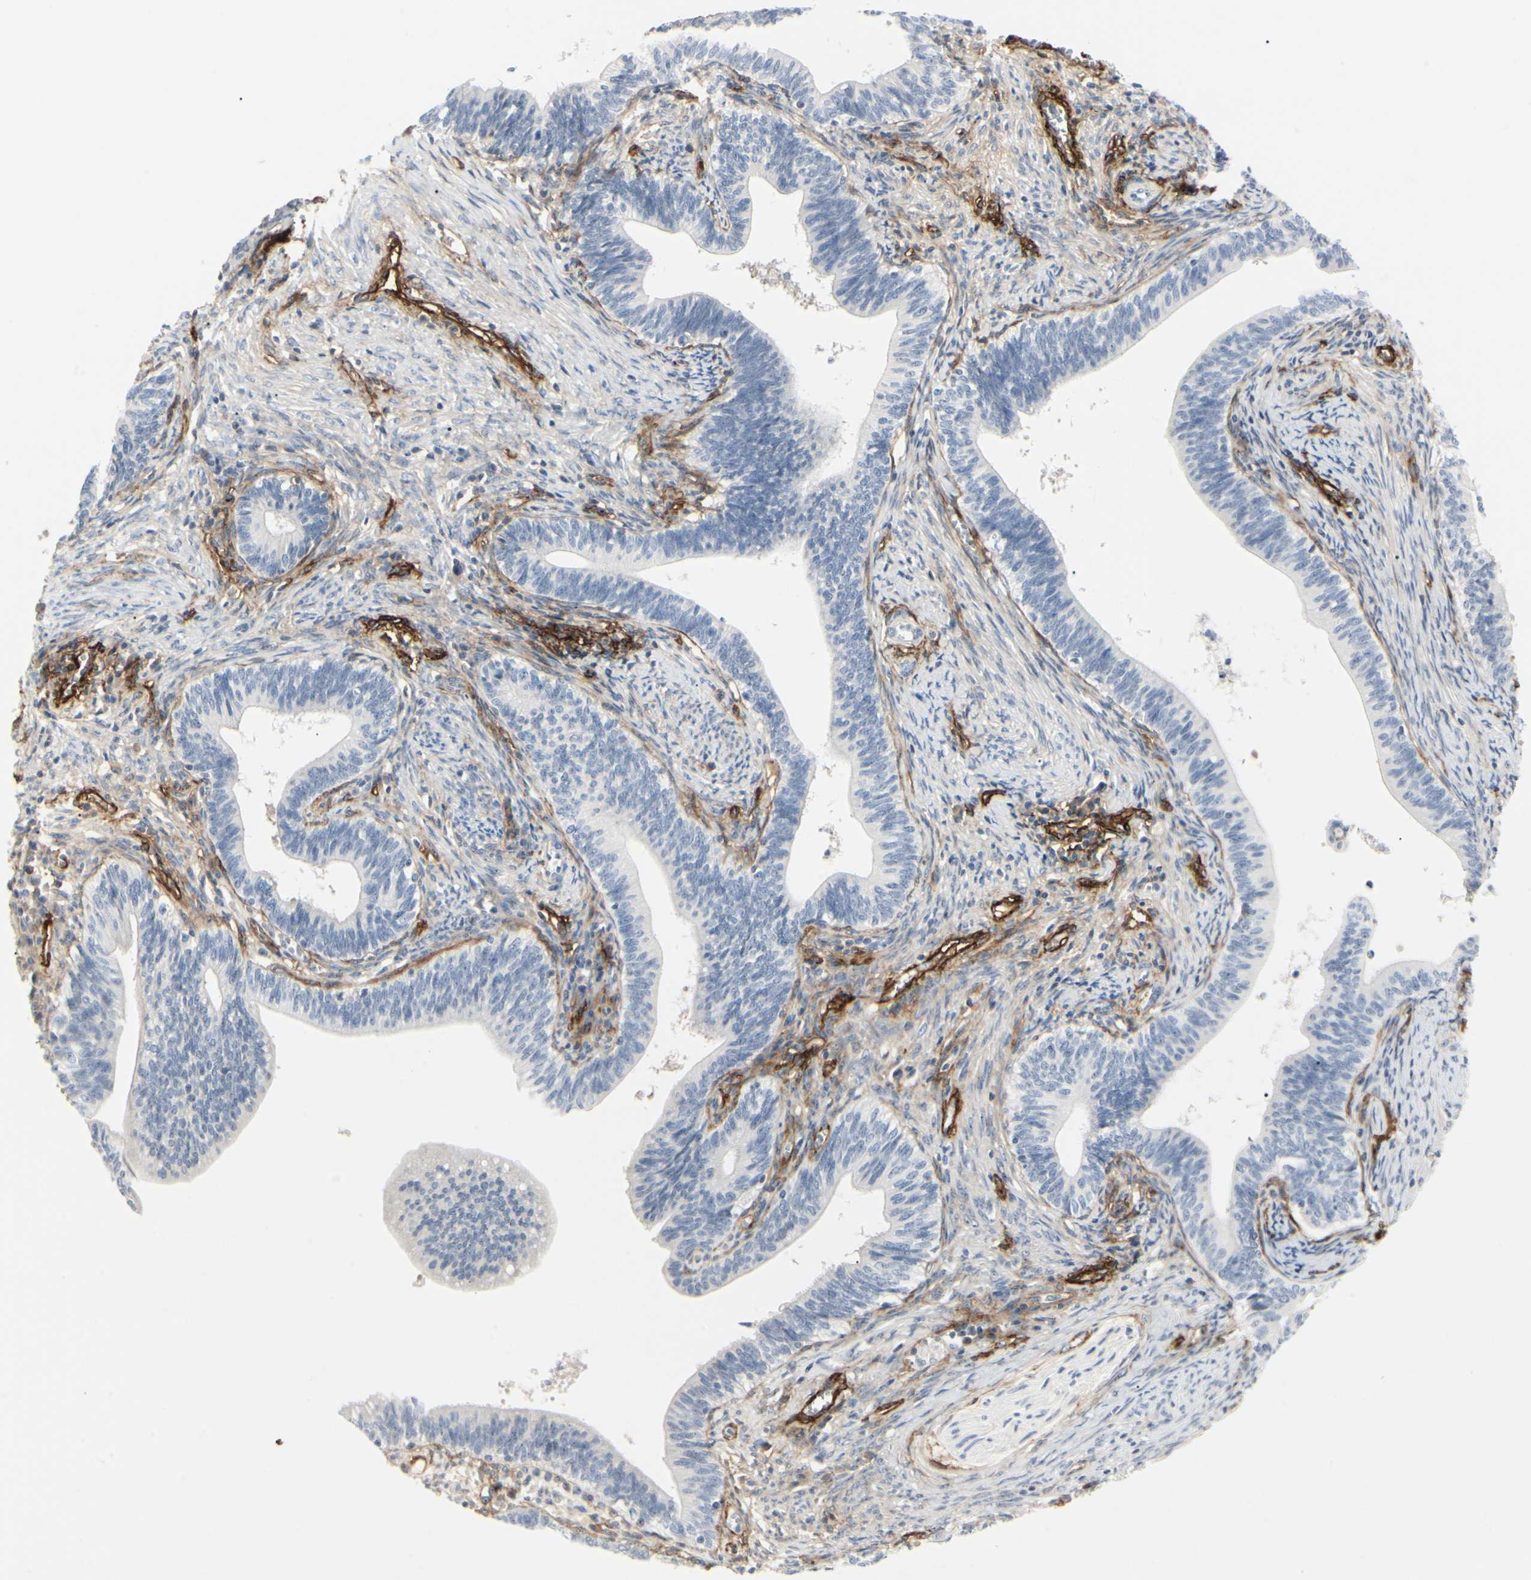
{"staining": {"intensity": "negative", "quantity": "none", "location": "none"}, "tissue": "cervical cancer", "cell_type": "Tumor cells", "image_type": "cancer", "snomed": [{"axis": "morphology", "description": "Adenocarcinoma, NOS"}, {"axis": "topography", "description": "Cervix"}], "caption": "DAB (3,3'-diaminobenzidine) immunohistochemical staining of human cervical cancer (adenocarcinoma) demonstrates no significant staining in tumor cells.", "gene": "GGT5", "patient": {"sex": "female", "age": 44}}